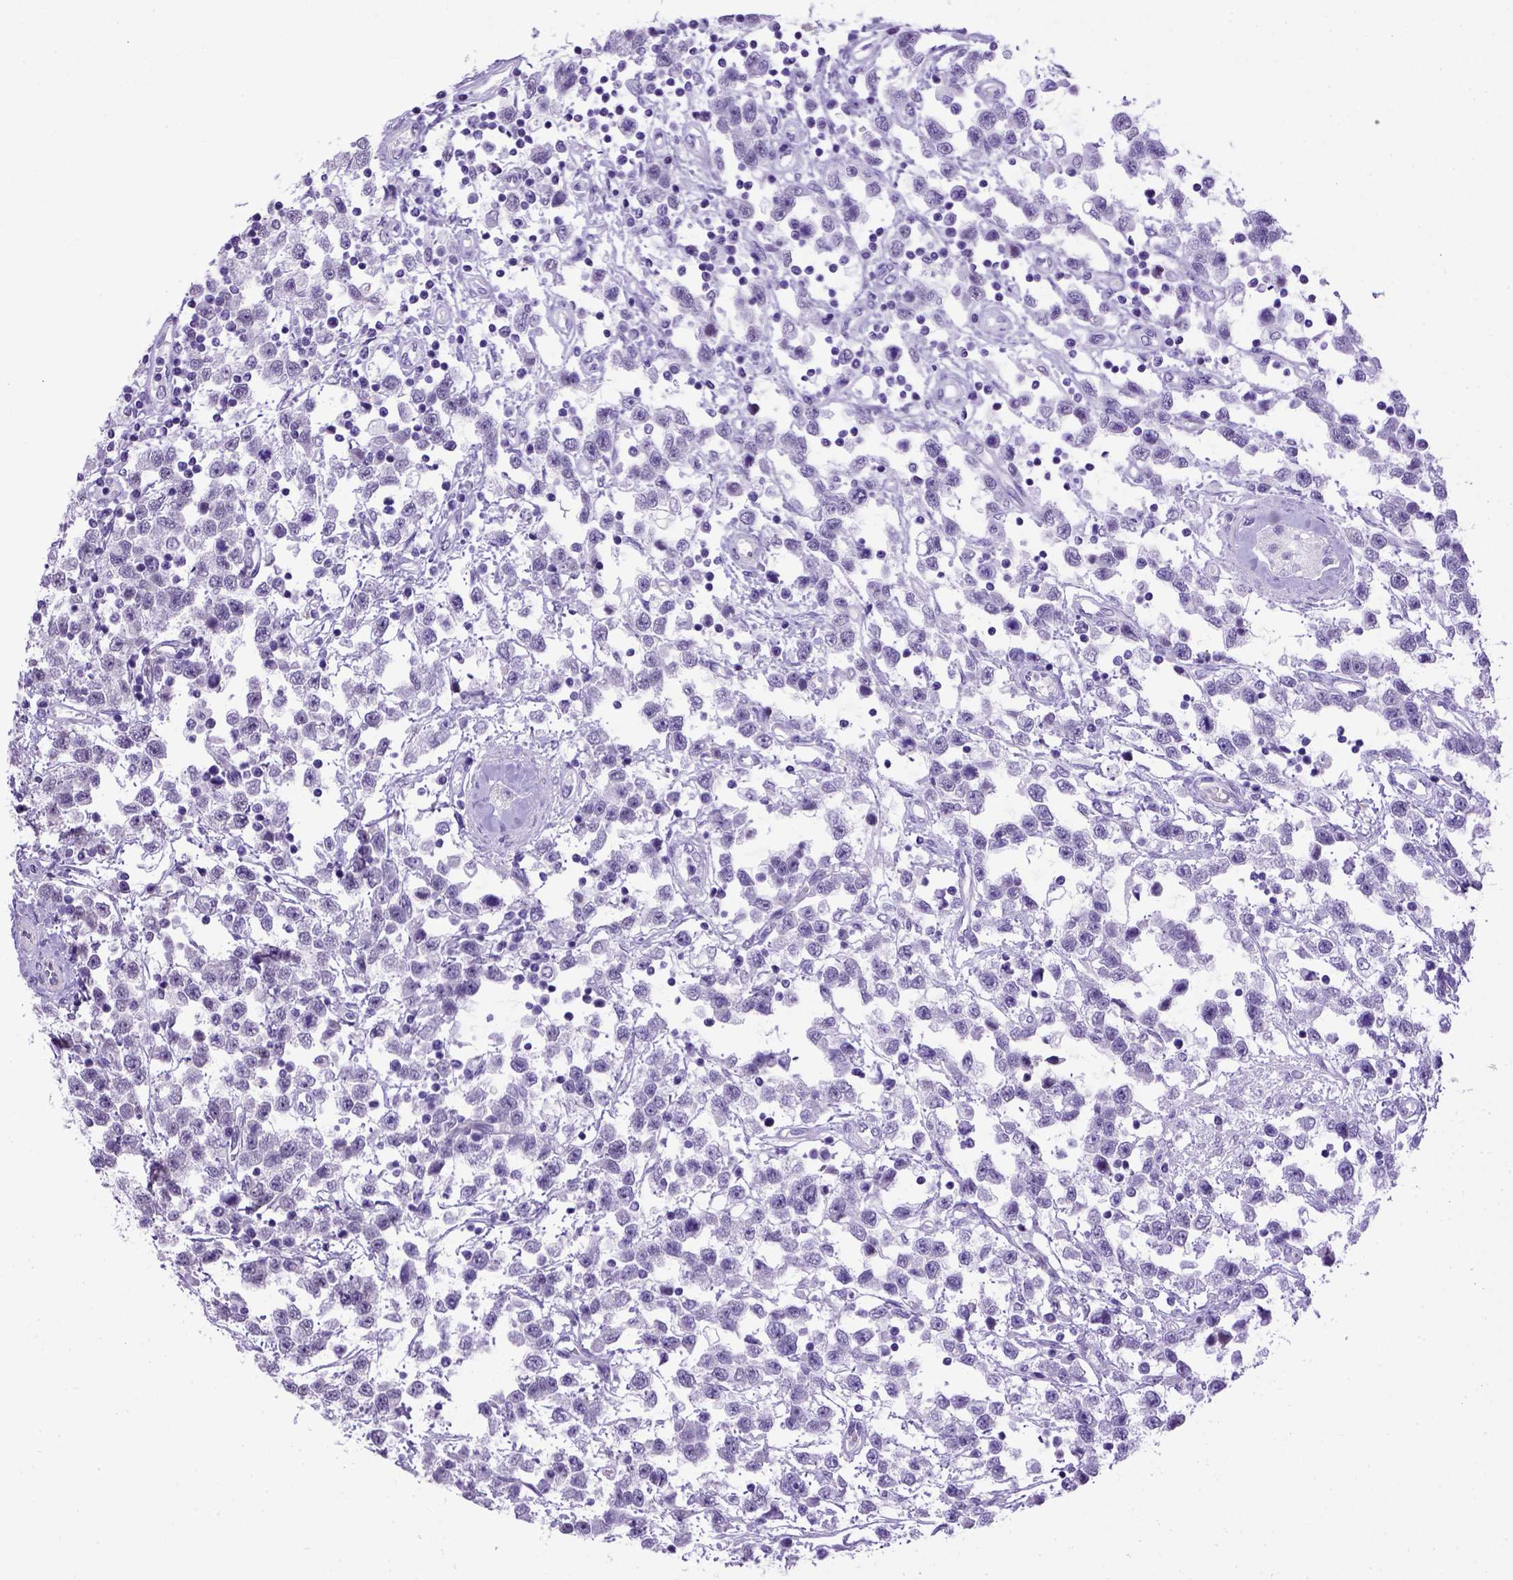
{"staining": {"intensity": "negative", "quantity": "none", "location": "none"}, "tissue": "testis cancer", "cell_type": "Tumor cells", "image_type": "cancer", "snomed": [{"axis": "morphology", "description": "Seminoma, NOS"}, {"axis": "topography", "description": "Testis"}], "caption": "Immunohistochemical staining of testis cancer (seminoma) shows no significant expression in tumor cells.", "gene": "ADAM12", "patient": {"sex": "male", "age": 34}}